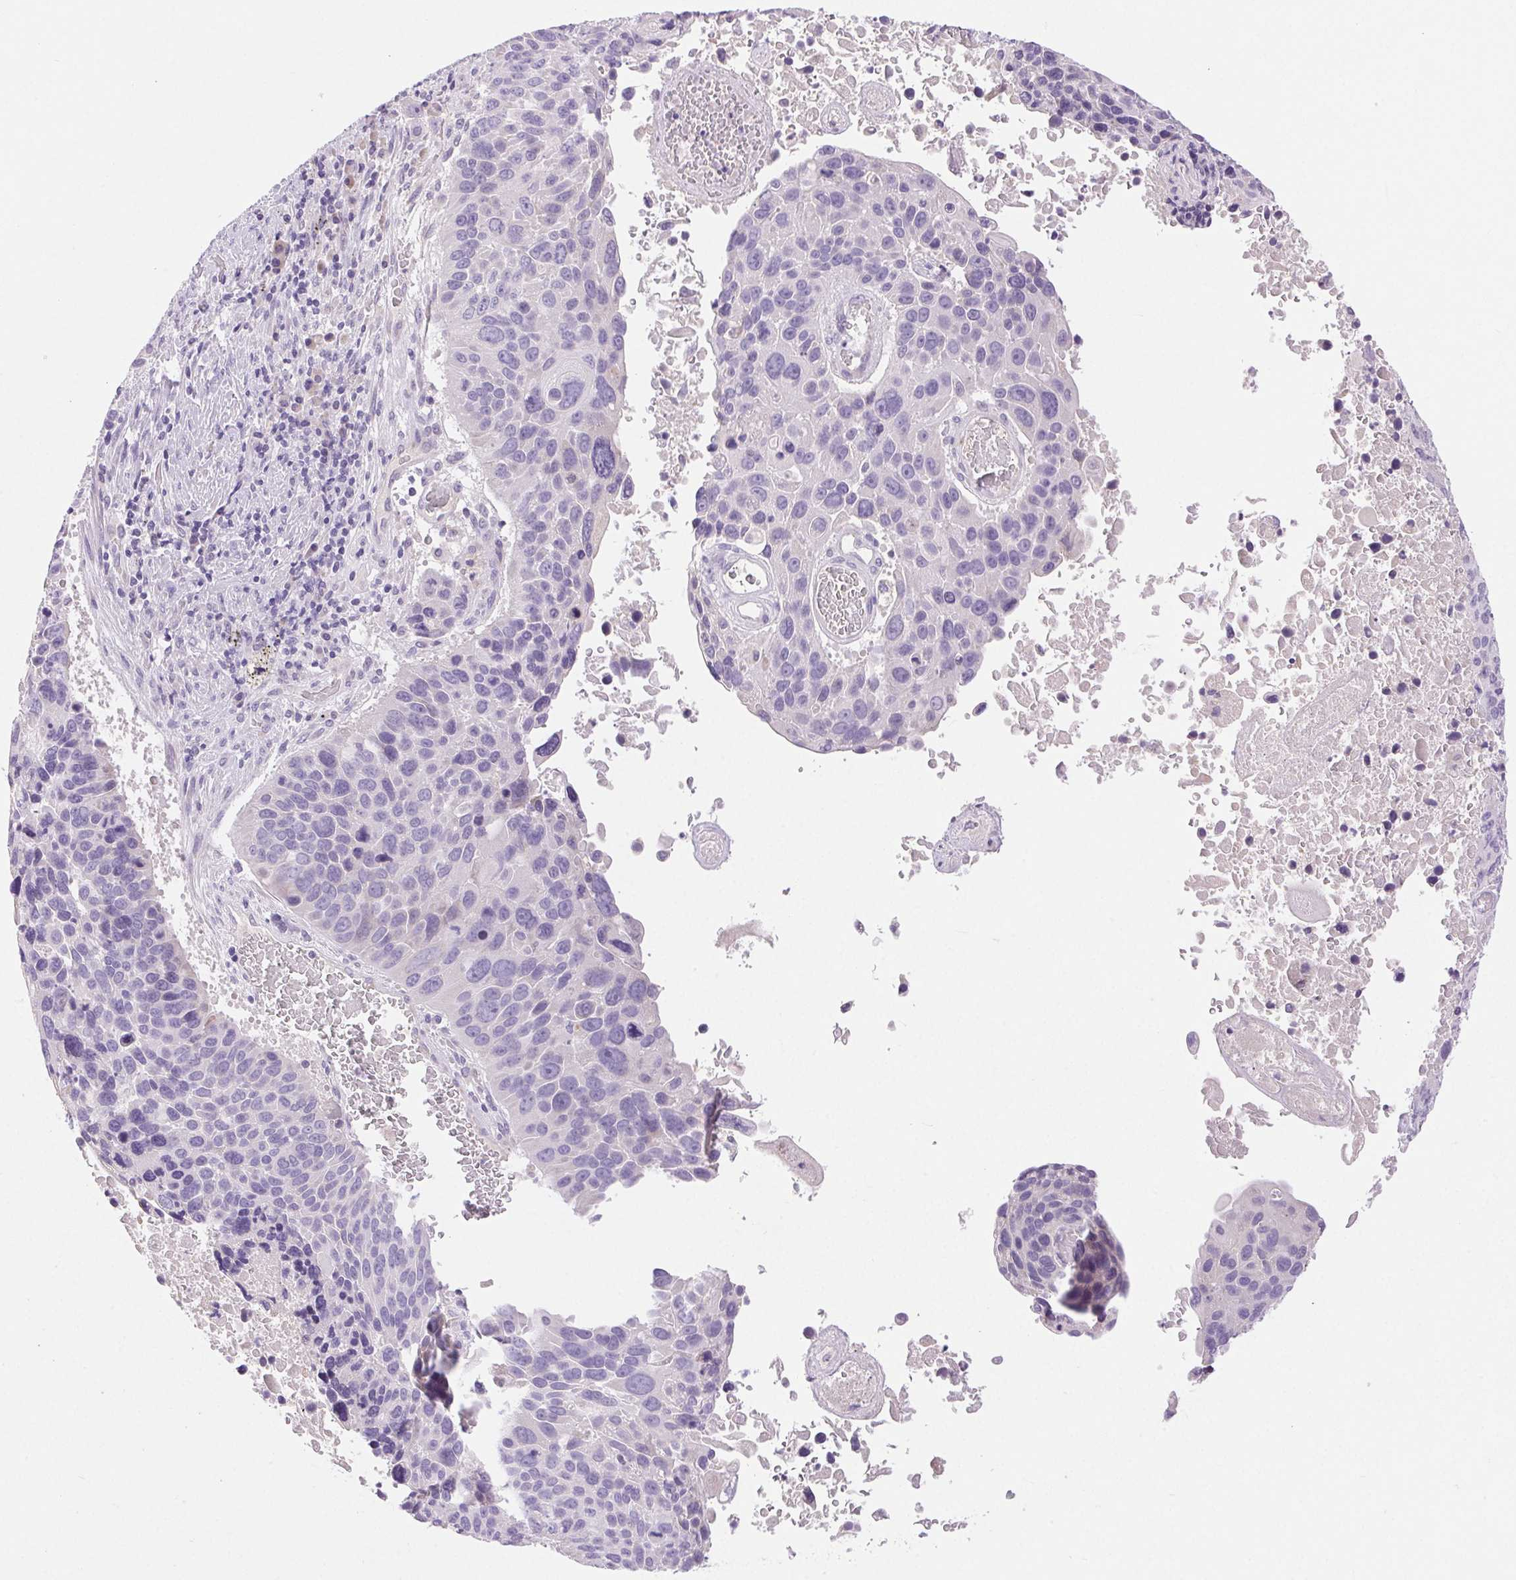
{"staining": {"intensity": "negative", "quantity": "none", "location": "none"}, "tissue": "lung cancer", "cell_type": "Tumor cells", "image_type": "cancer", "snomed": [{"axis": "morphology", "description": "Squamous cell carcinoma, NOS"}, {"axis": "topography", "description": "Lung"}], "caption": "This photomicrograph is of lung cancer stained with immunohistochemistry (IHC) to label a protein in brown with the nuclei are counter-stained blue. There is no staining in tumor cells.", "gene": "ARHGAP11B", "patient": {"sex": "male", "age": 68}}